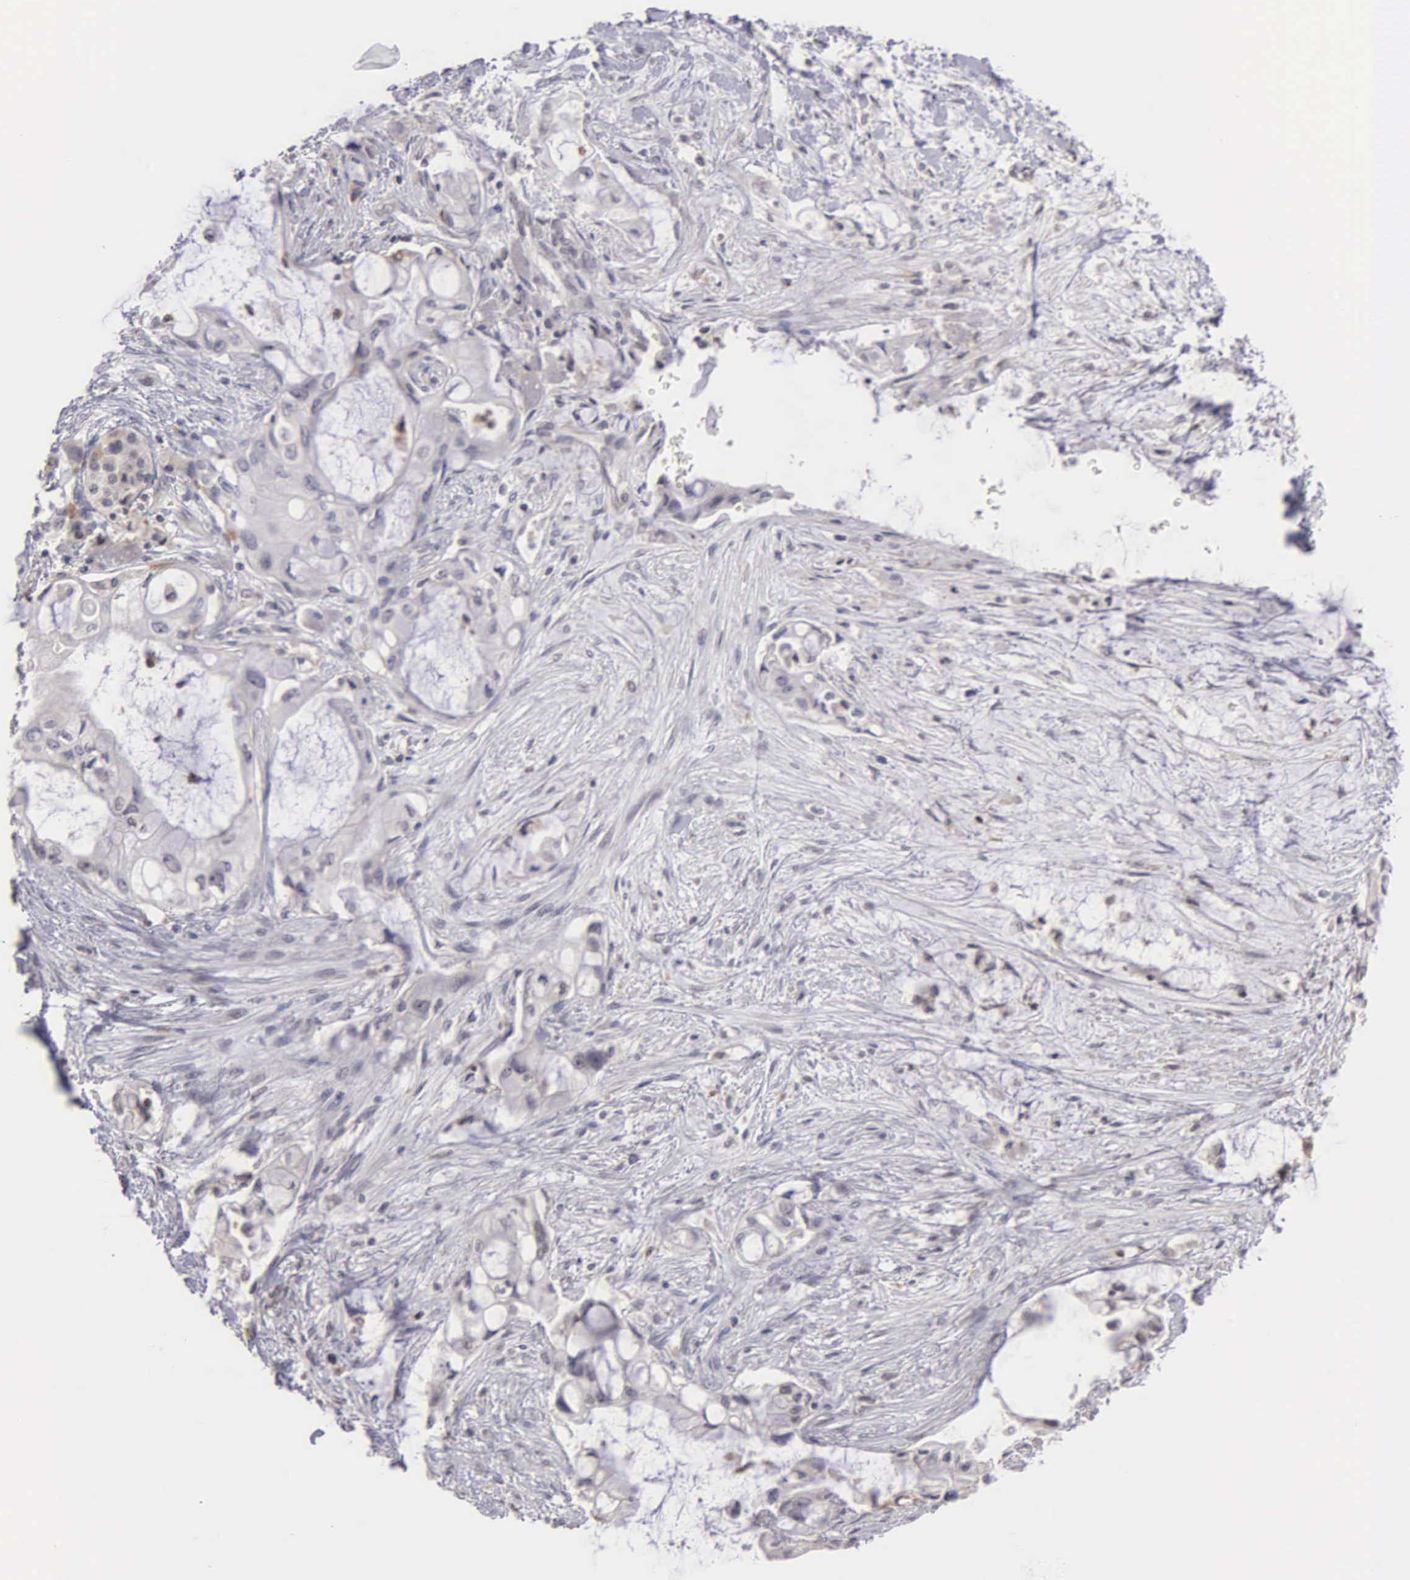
{"staining": {"intensity": "negative", "quantity": "none", "location": "none"}, "tissue": "pancreatic cancer", "cell_type": "Tumor cells", "image_type": "cancer", "snomed": [{"axis": "morphology", "description": "Adenocarcinoma, NOS"}, {"axis": "topography", "description": "Pancreas"}], "caption": "Adenocarcinoma (pancreatic) was stained to show a protein in brown. There is no significant staining in tumor cells.", "gene": "BRD1", "patient": {"sex": "female", "age": 70}}